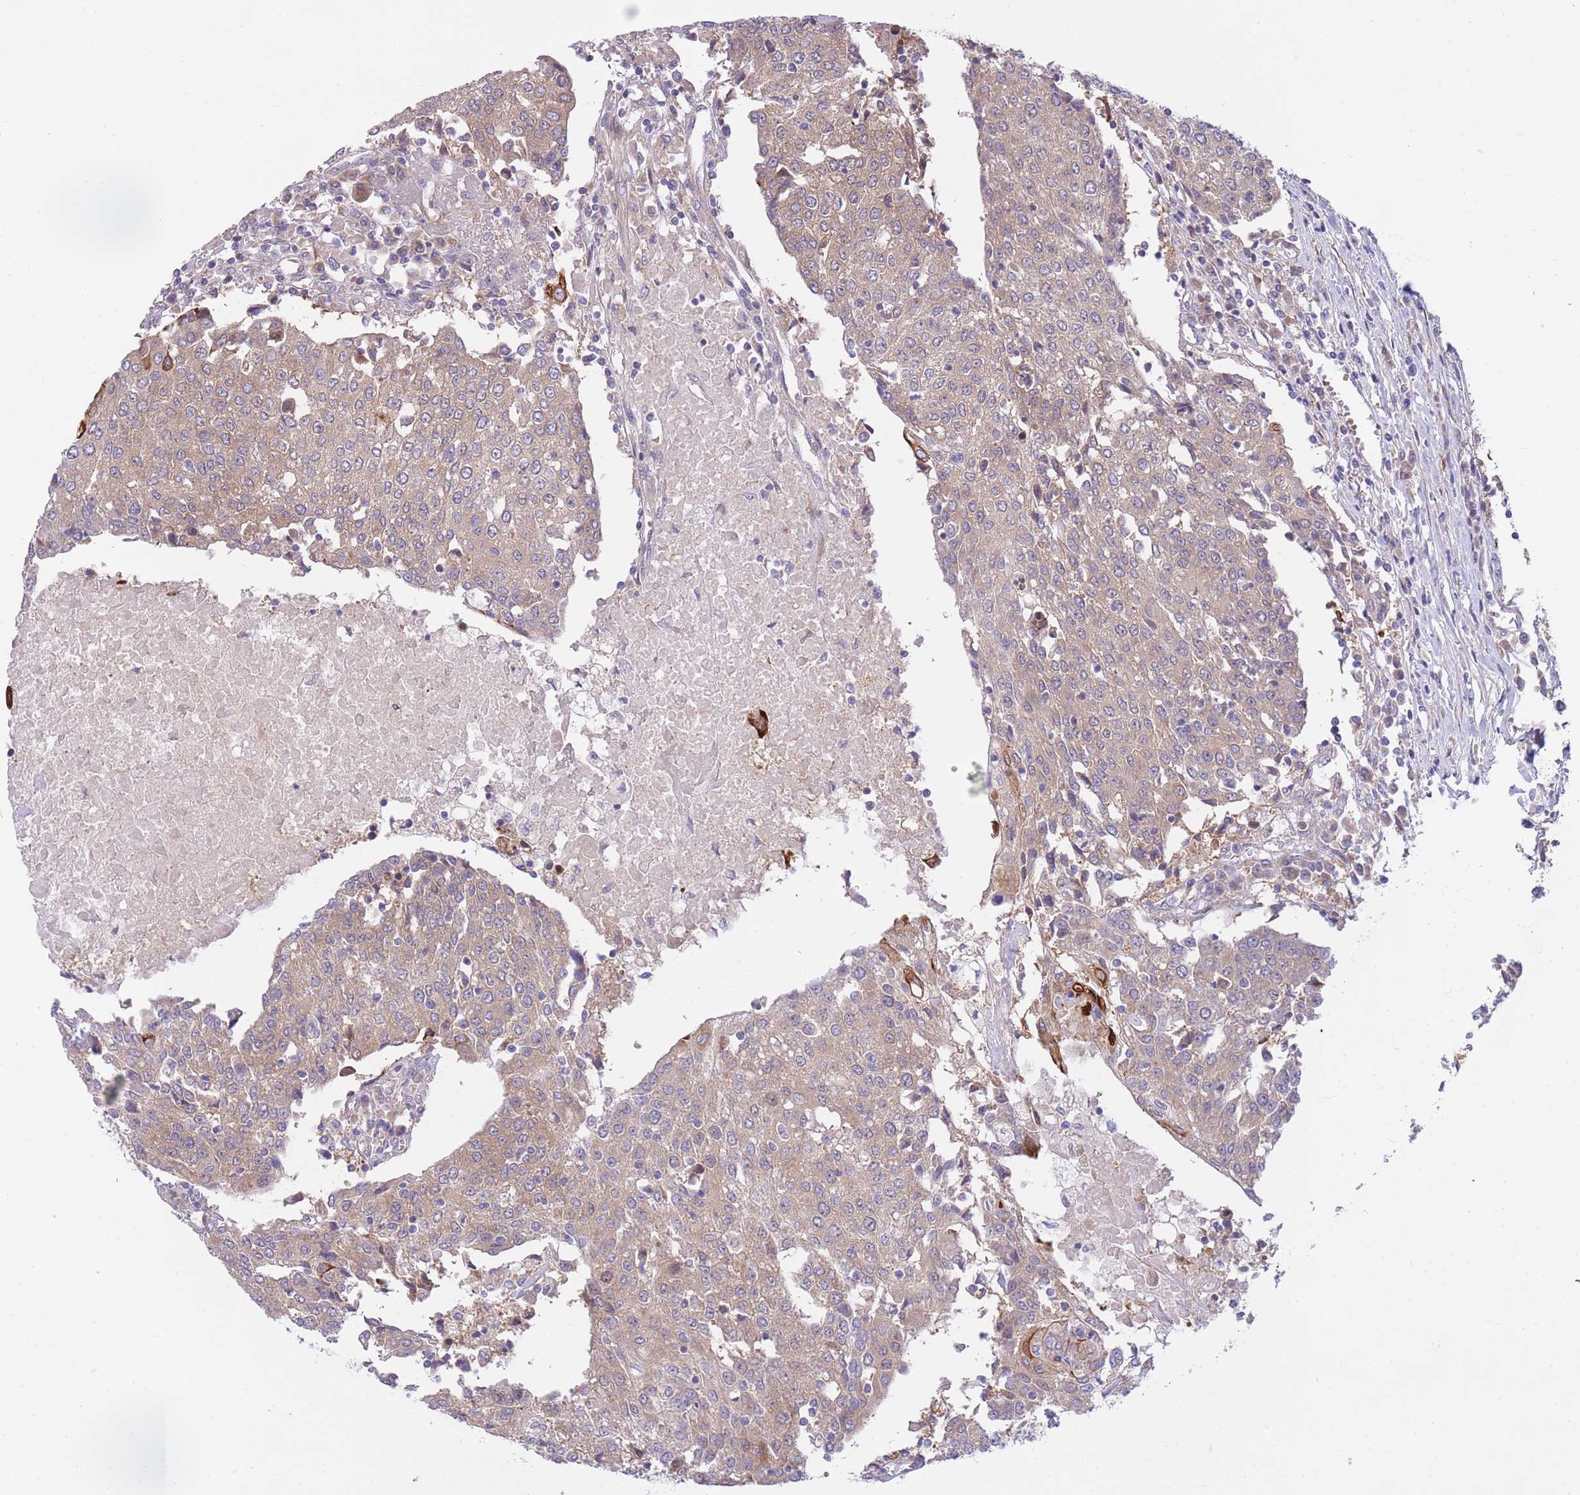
{"staining": {"intensity": "weak", "quantity": ">75%", "location": "cytoplasmic/membranous"}, "tissue": "urothelial cancer", "cell_type": "Tumor cells", "image_type": "cancer", "snomed": [{"axis": "morphology", "description": "Urothelial carcinoma, High grade"}, {"axis": "topography", "description": "Urinary bladder"}], "caption": "High-grade urothelial carcinoma stained with DAB (3,3'-diaminobenzidine) IHC reveals low levels of weak cytoplasmic/membranous expression in about >75% of tumor cells.", "gene": "CHAC1", "patient": {"sex": "female", "age": 85}}